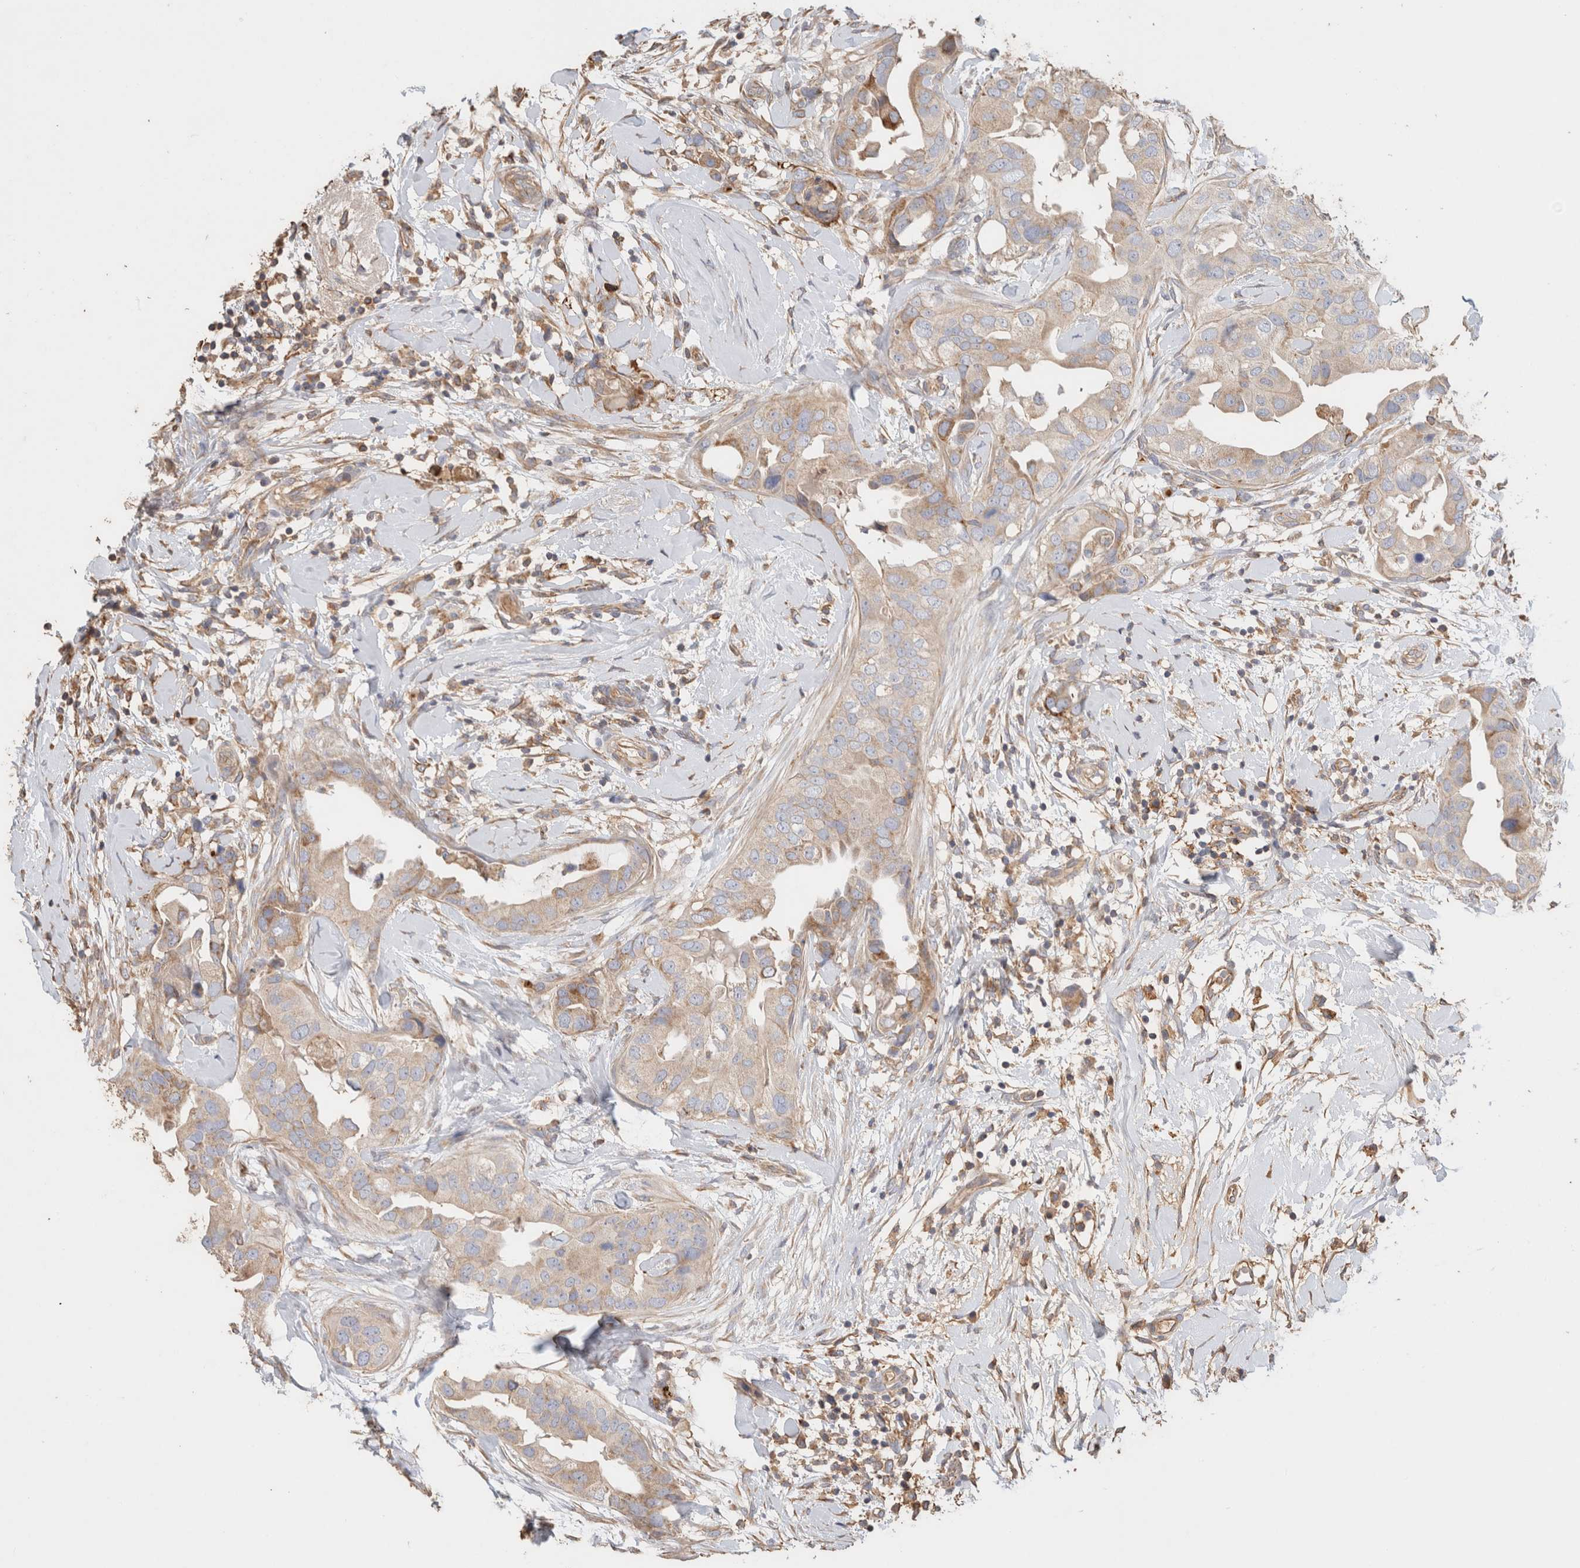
{"staining": {"intensity": "weak", "quantity": ">75%", "location": "cytoplasmic/membranous"}, "tissue": "breast cancer", "cell_type": "Tumor cells", "image_type": "cancer", "snomed": [{"axis": "morphology", "description": "Duct carcinoma"}, {"axis": "topography", "description": "Breast"}], "caption": "Immunohistochemical staining of human invasive ductal carcinoma (breast) reveals low levels of weak cytoplasmic/membranous staining in approximately >75% of tumor cells.", "gene": "PROS1", "patient": {"sex": "female", "age": 40}}